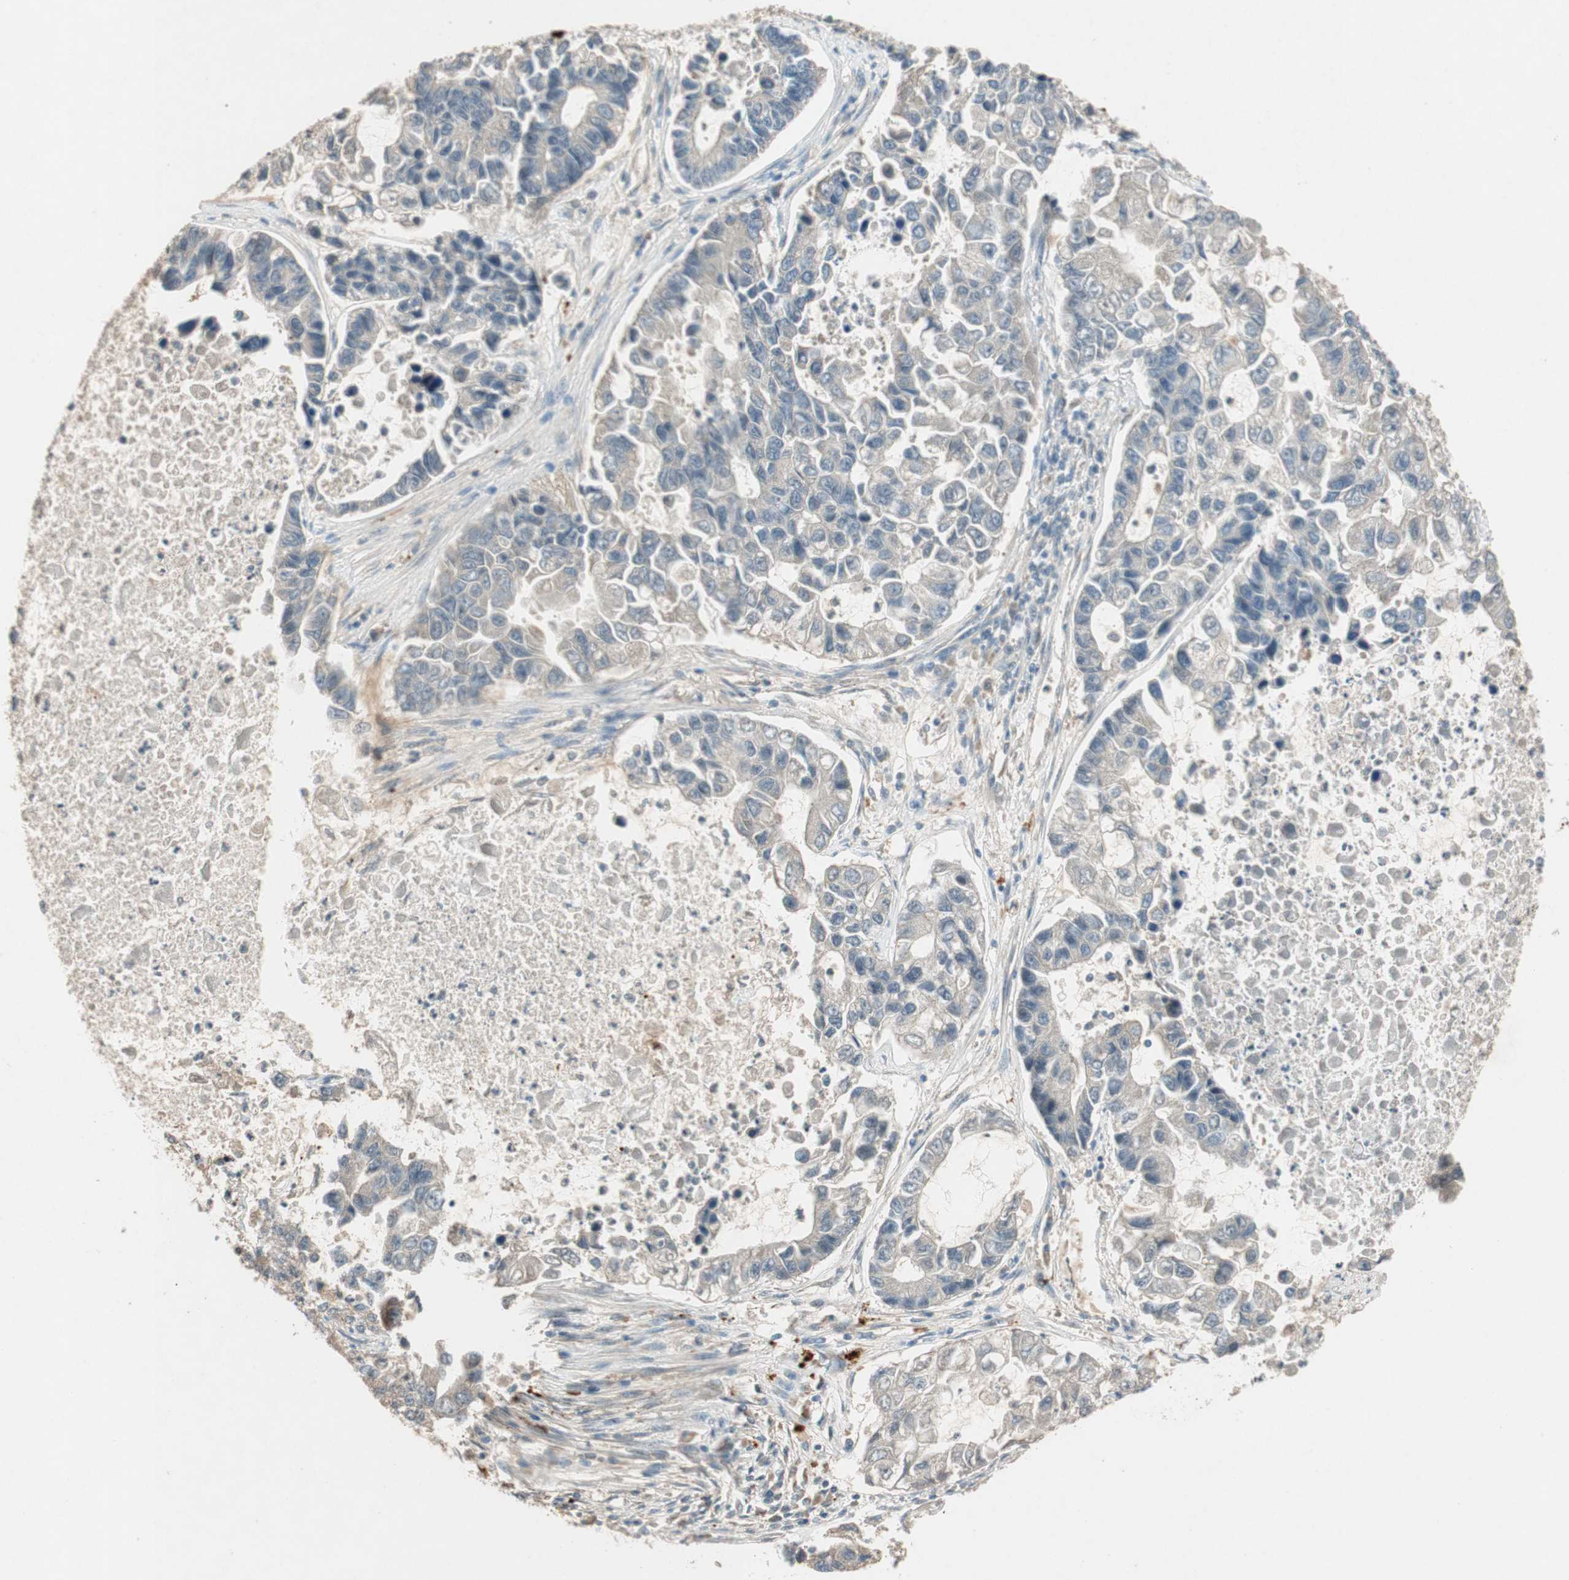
{"staining": {"intensity": "weak", "quantity": ">75%", "location": "cytoplasmic/membranous"}, "tissue": "lung cancer", "cell_type": "Tumor cells", "image_type": "cancer", "snomed": [{"axis": "morphology", "description": "Adenocarcinoma, NOS"}, {"axis": "topography", "description": "Lung"}], "caption": "Lung cancer stained for a protein demonstrates weak cytoplasmic/membranous positivity in tumor cells.", "gene": "GLB1", "patient": {"sex": "female", "age": 51}}